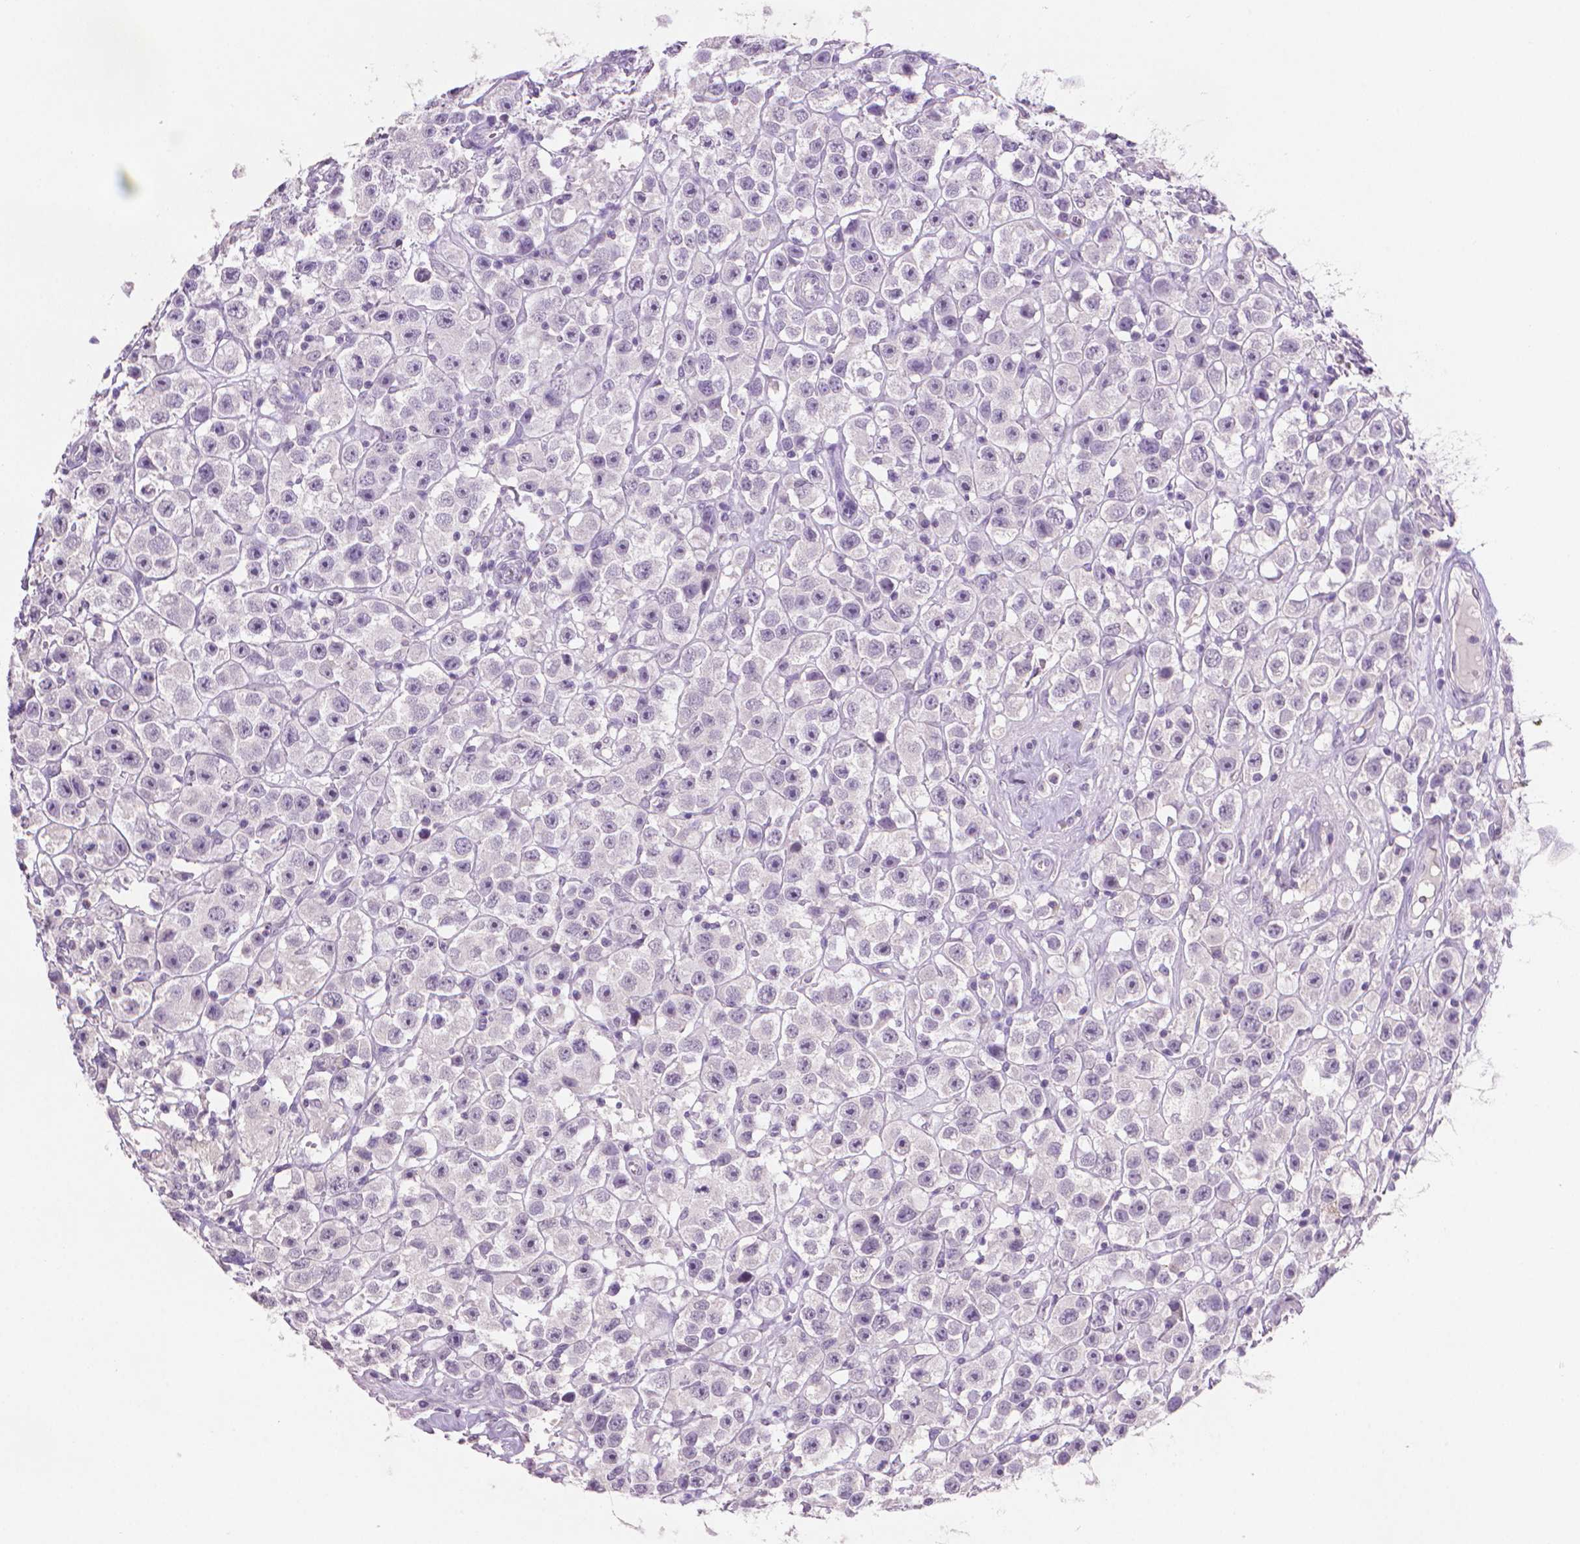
{"staining": {"intensity": "negative", "quantity": "none", "location": "none"}, "tissue": "testis cancer", "cell_type": "Tumor cells", "image_type": "cancer", "snomed": [{"axis": "morphology", "description": "Seminoma, NOS"}, {"axis": "topography", "description": "Testis"}], "caption": "There is no significant expression in tumor cells of testis seminoma.", "gene": "MUC1", "patient": {"sex": "male", "age": 45}}